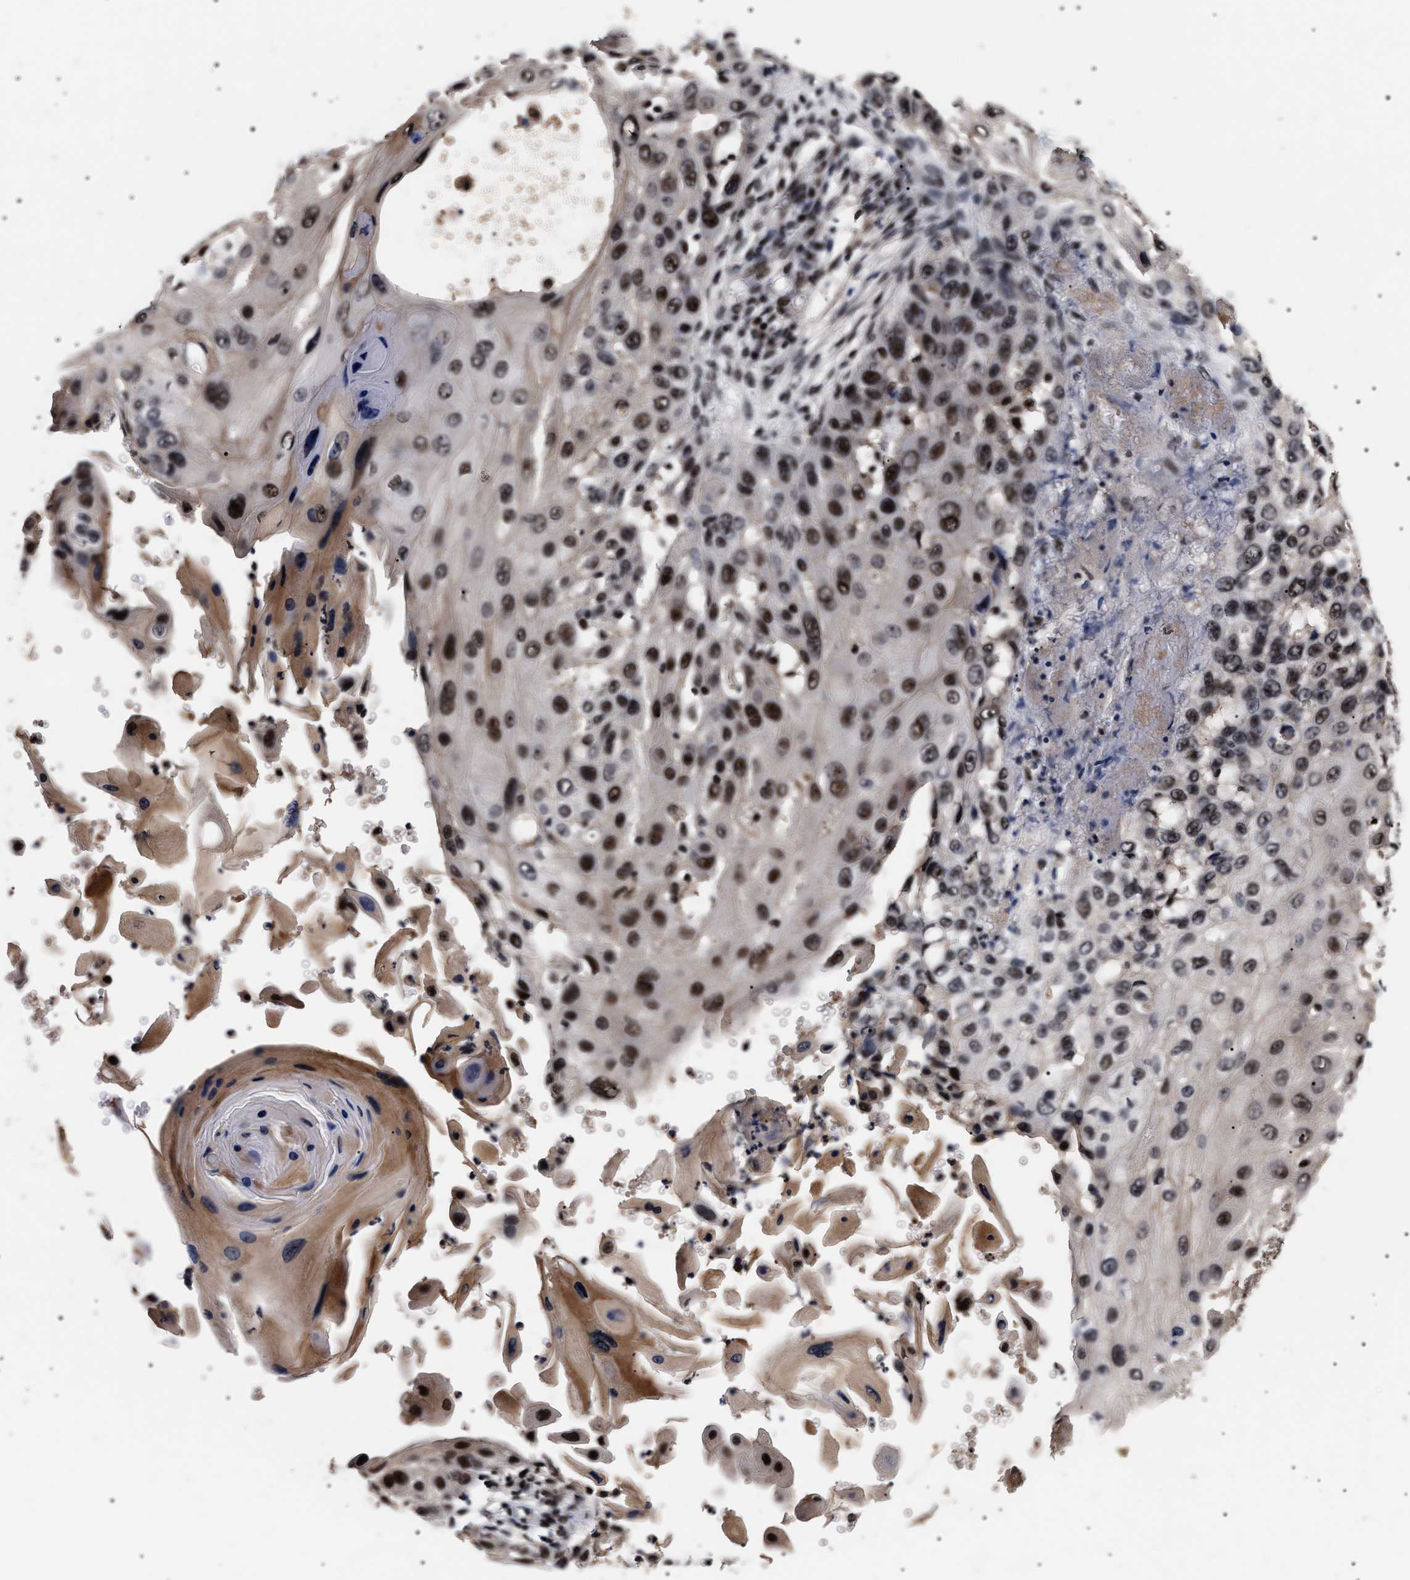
{"staining": {"intensity": "strong", "quantity": ">75%", "location": "nuclear"}, "tissue": "skin cancer", "cell_type": "Tumor cells", "image_type": "cancer", "snomed": [{"axis": "morphology", "description": "Squamous cell carcinoma, NOS"}, {"axis": "topography", "description": "Skin"}], "caption": "Tumor cells exhibit strong nuclear expression in approximately >75% of cells in squamous cell carcinoma (skin).", "gene": "CAAP1", "patient": {"sex": "female", "age": 44}}